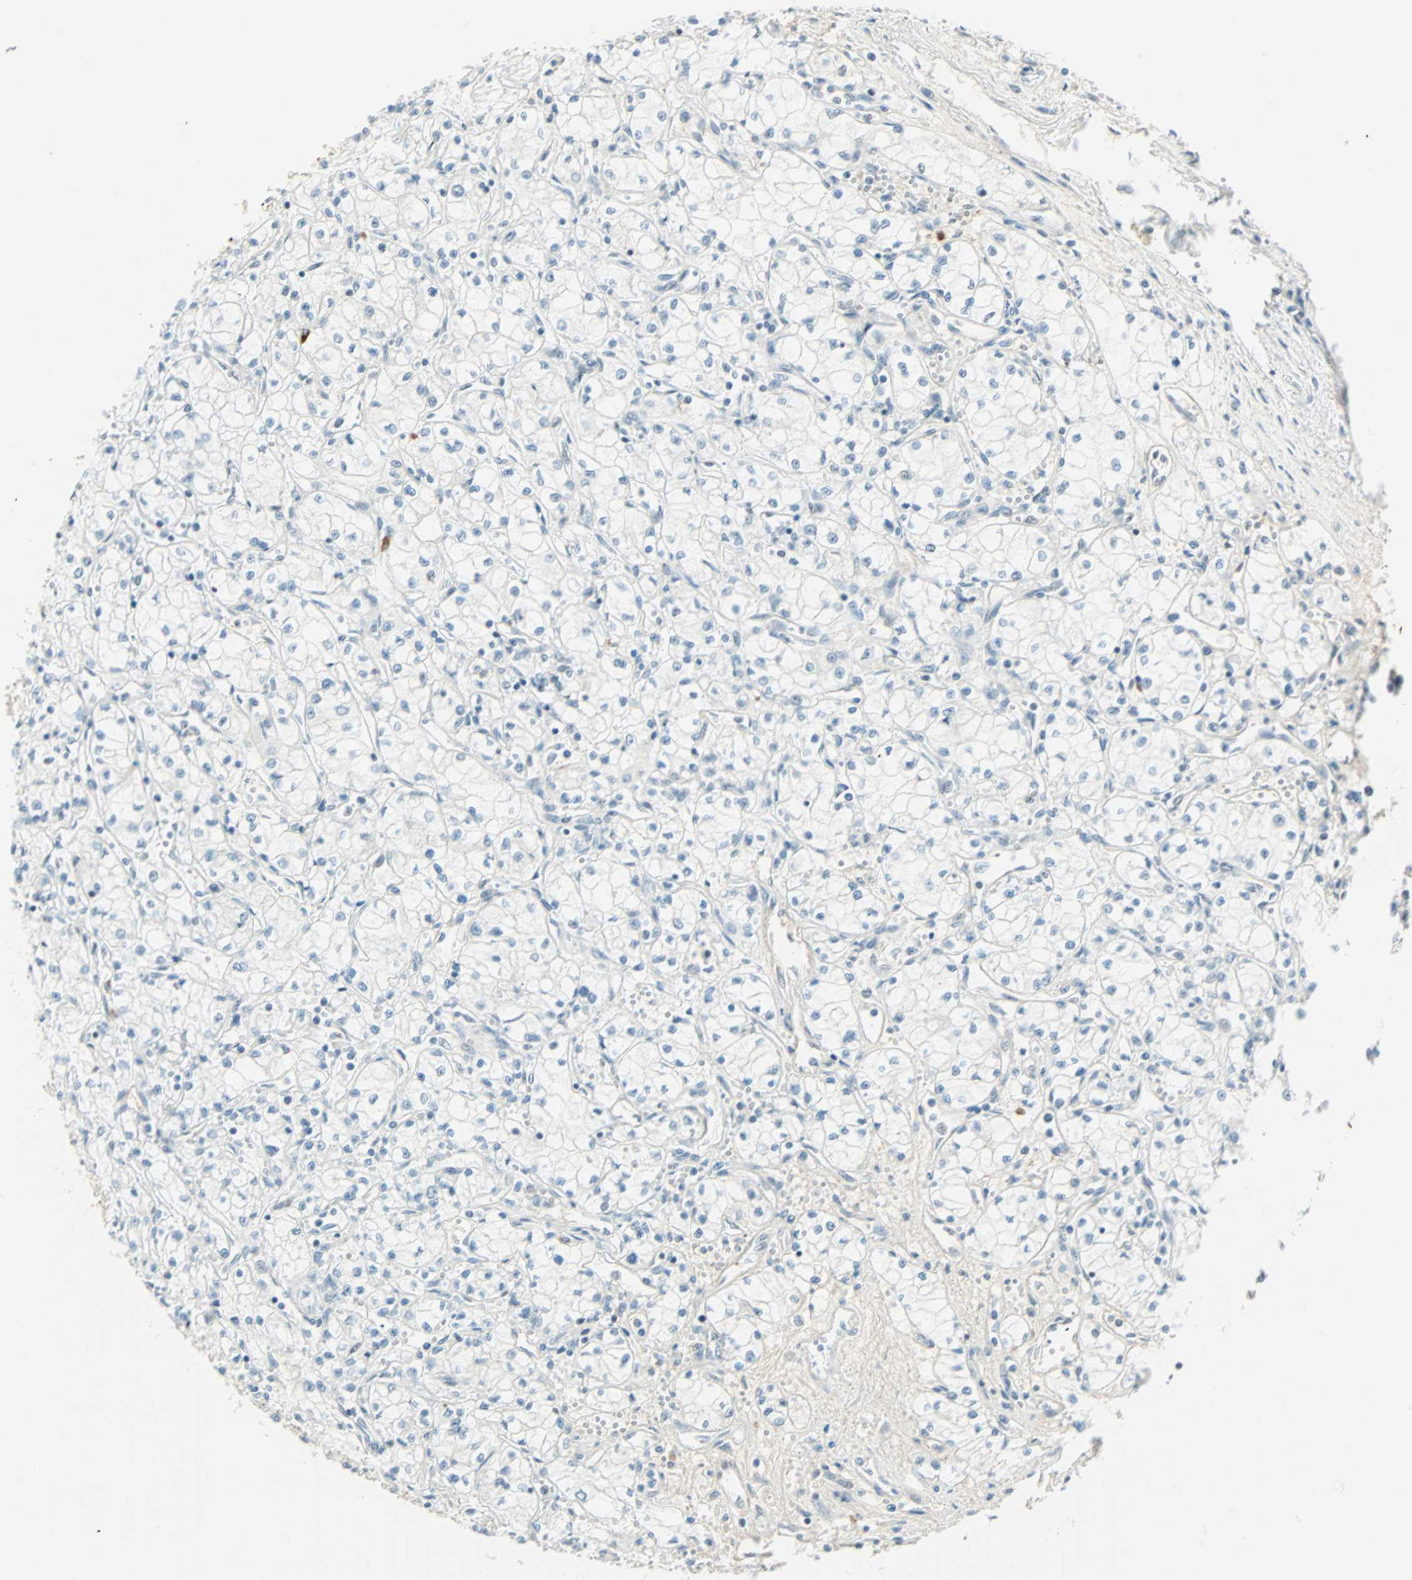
{"staining": {"intensity": "weak", "quantity": "<25%", "location": "nuclear"}, "tissue": "renal cancer", "cell_type": "Tumor cells", "image_type": "cancer", "snomed": [{"axis": "morphology", "description": "Normal tissue, NOS"}, {"axis": "morphology", "description": "Adenocarcinoma, NOS"}, {"axis": "topography", "description": "Kidney"}], "caption": "IHC of human renal adenocarcinoma exhibits no staining in tumor cells.", "gene": "NELFE", "patient": {"sex": "male", "age": 59}}